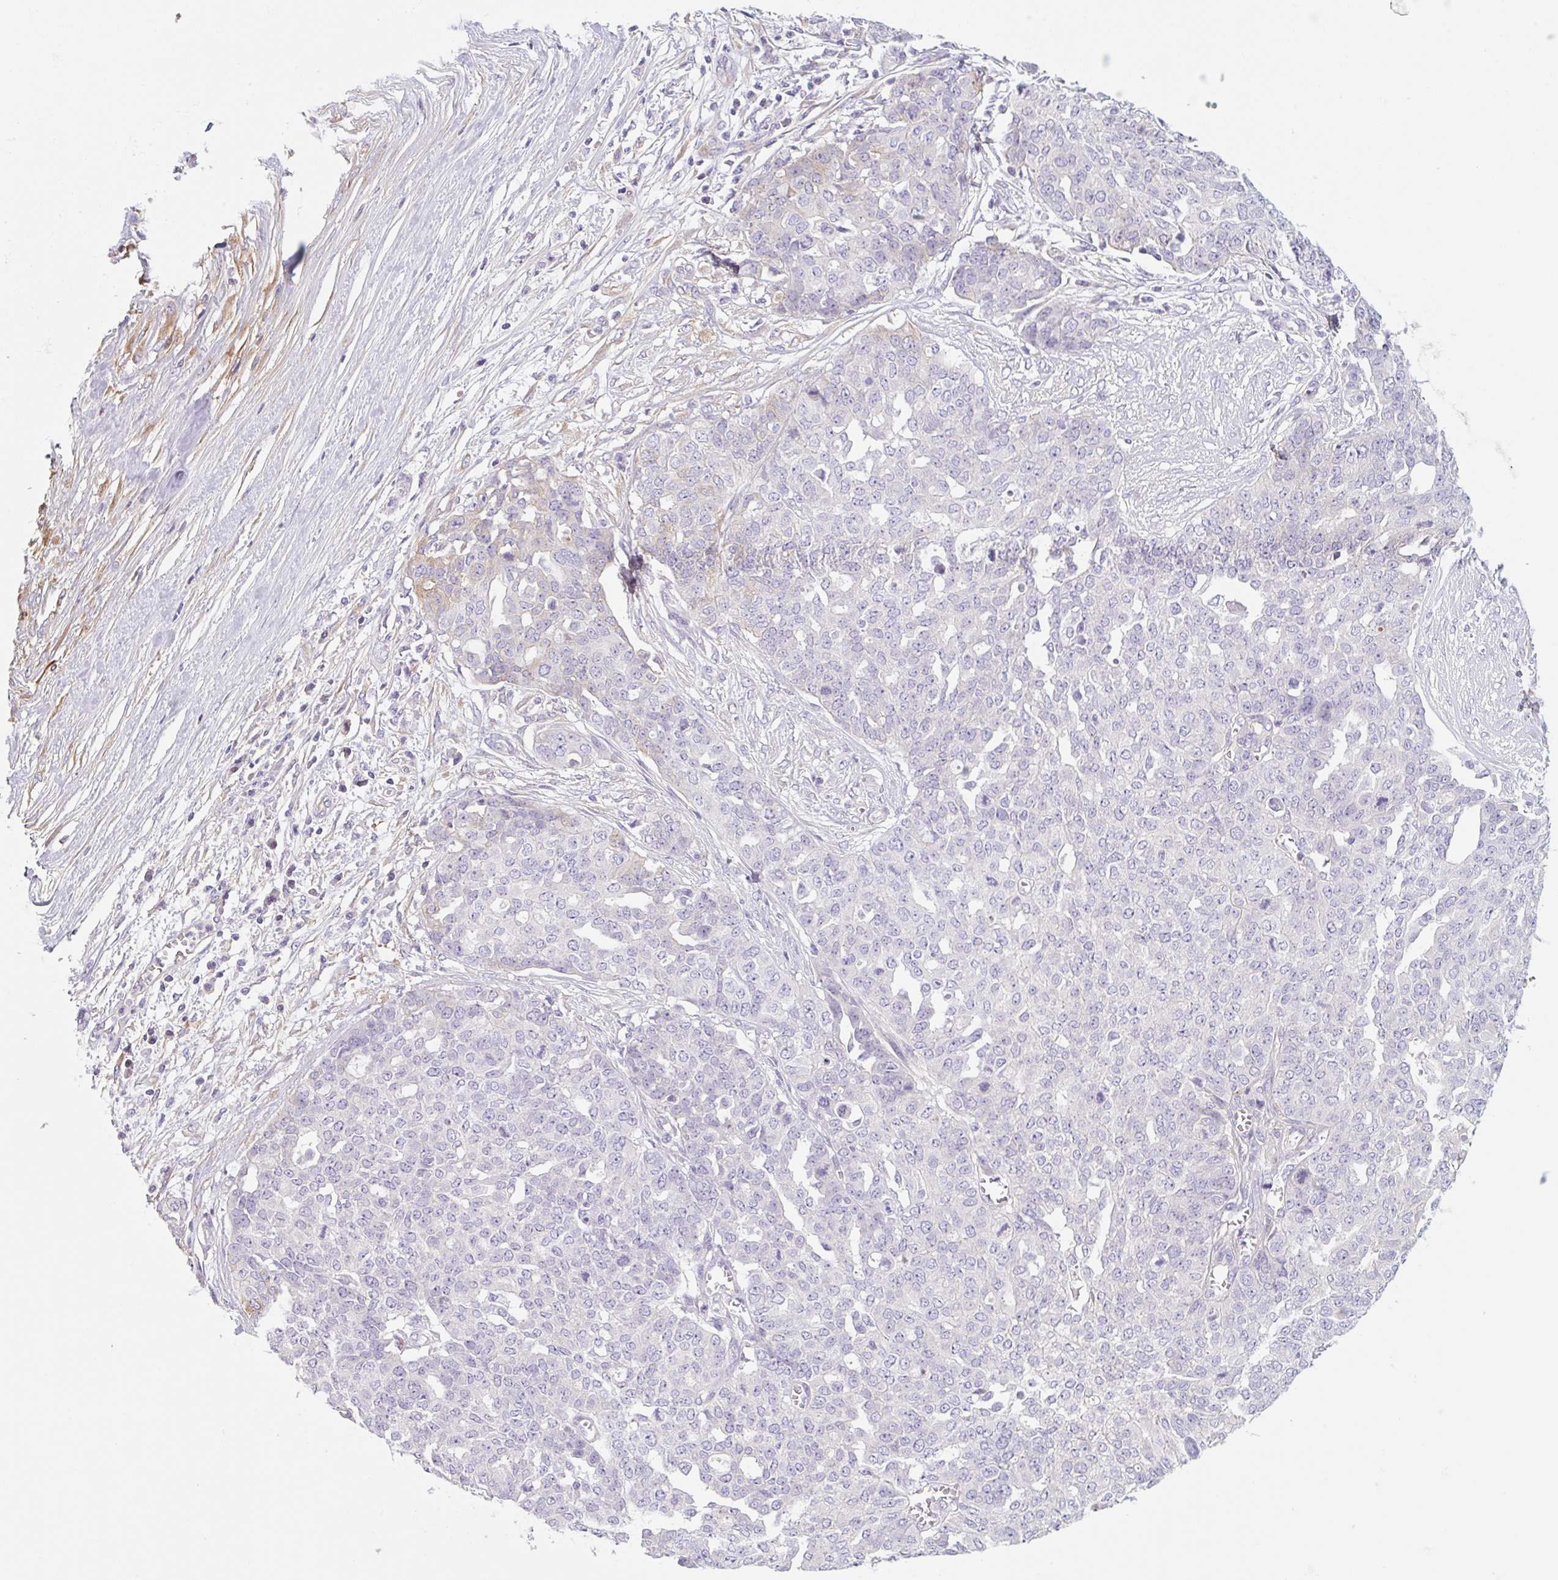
{"staining": {"intensity": "weak", "quantity": "<25%", "location": "cytoplasmic/membranous"}, "tissue": "ovarian cancer", "cell_type": "Tumor cells", "image_type": "cancer", "snomed": [{"axis": "morphology", "description": "Cystadenocarcinoma, serous, NOS"}, {"axis": "topography", "description": "Soft tissue"}, {"axis": "topography", "description": "Ovary"}], "caption": "The photomicrograph shows no staining of tumor cells in ovarian serous cystadenocarcinoma.", "gene": "LYVE1", "patient": {"sex": "female", "age": 57}}